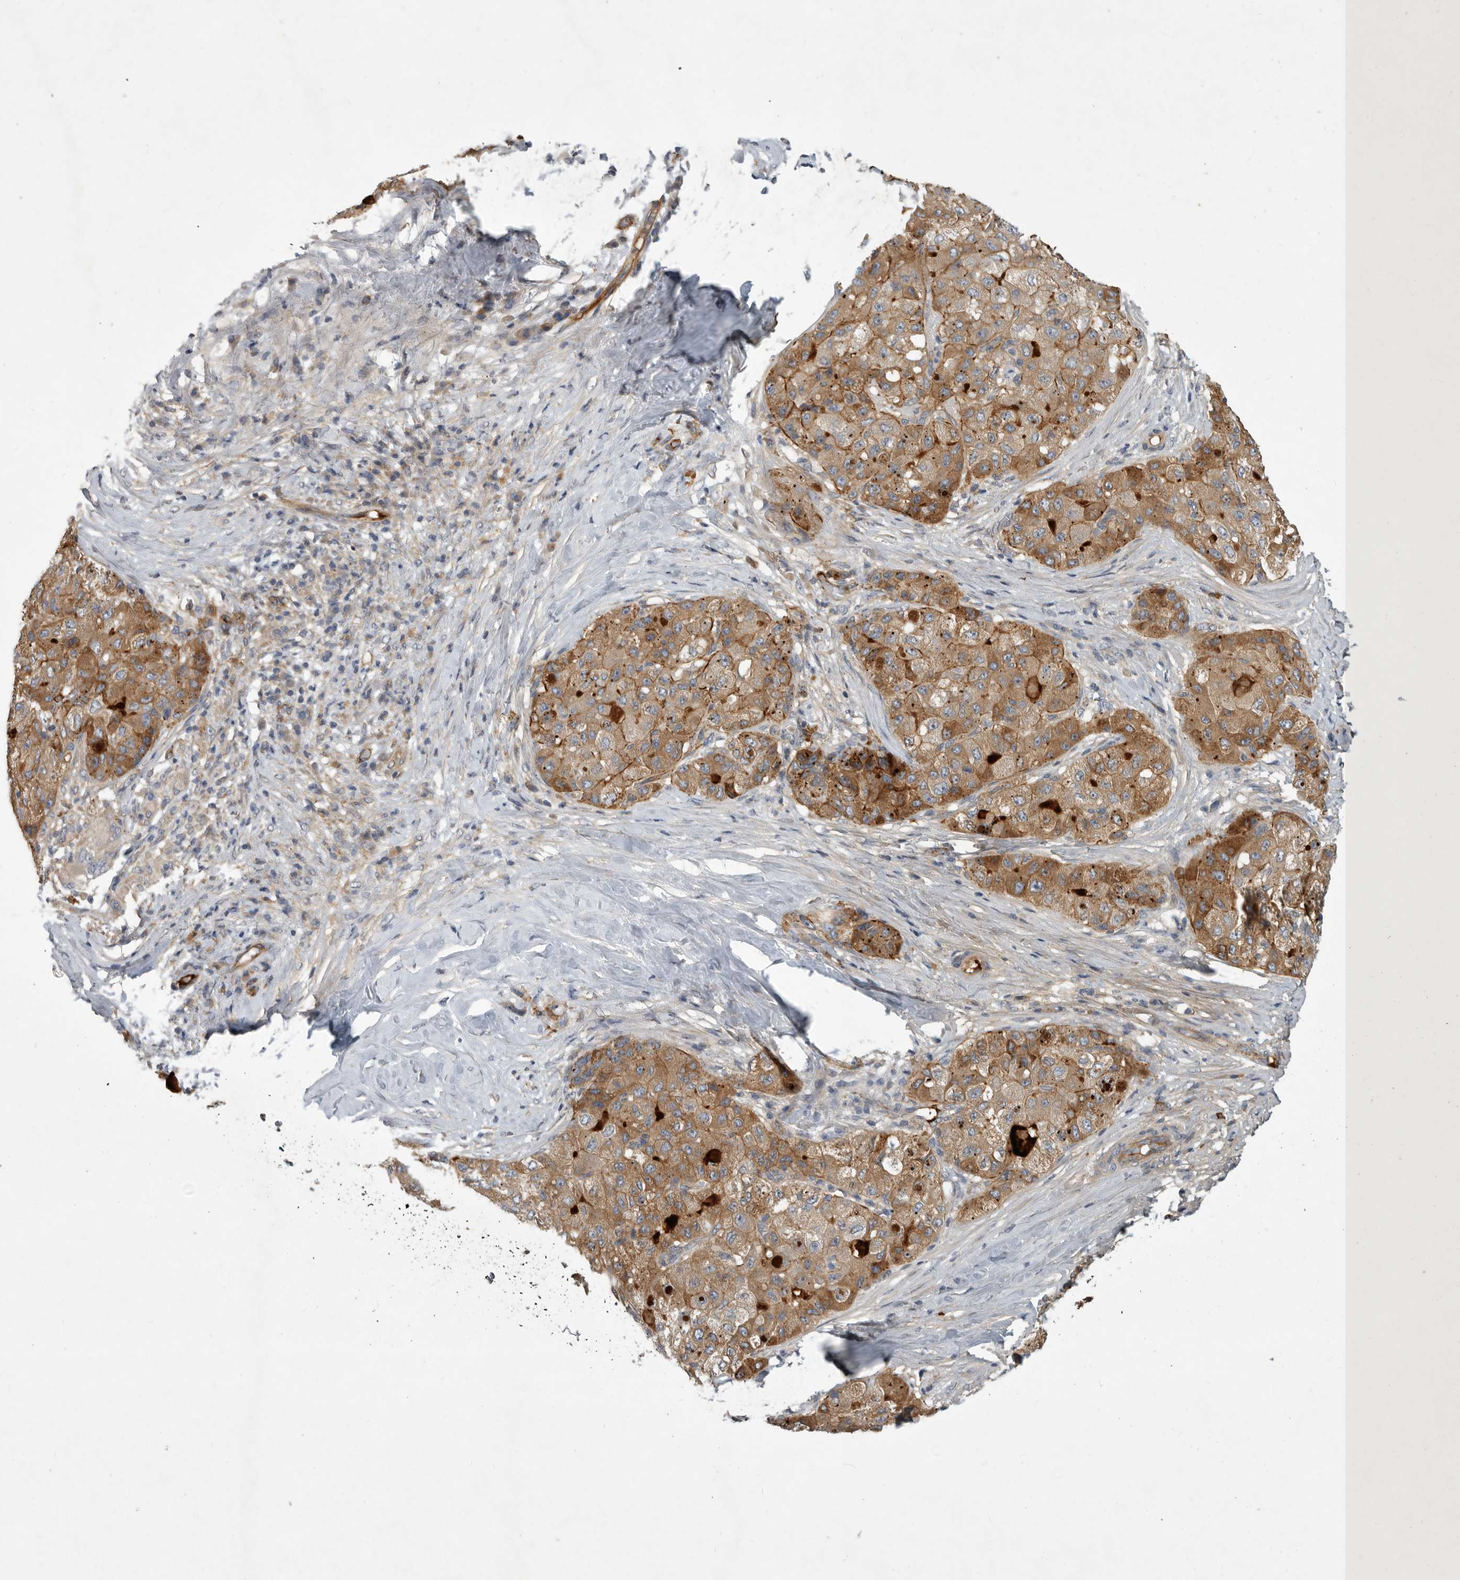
{"staining": {"intensity": "moderate", "quantity": ">75%", "location": "cytoplasmic/membranous"}, "tissue": "liver cancer", "cell_type": "Tumor cells", "image_type": "cancer", "snomed": [{"axis": "morphology", "description": "Carcinoma, Hepatocellular, NOS"}, {"axis": "topography", "description": "Liver"}], "caption": "There is medium levels of moderate cytoplasmic/membranous staining in tumor cells of liver hepatocellular carcinoma, as demonstrated by immunohistochemical staining (brown color).", "gene": "MLPH", "patient": {"sex": "male", "age": 80}}